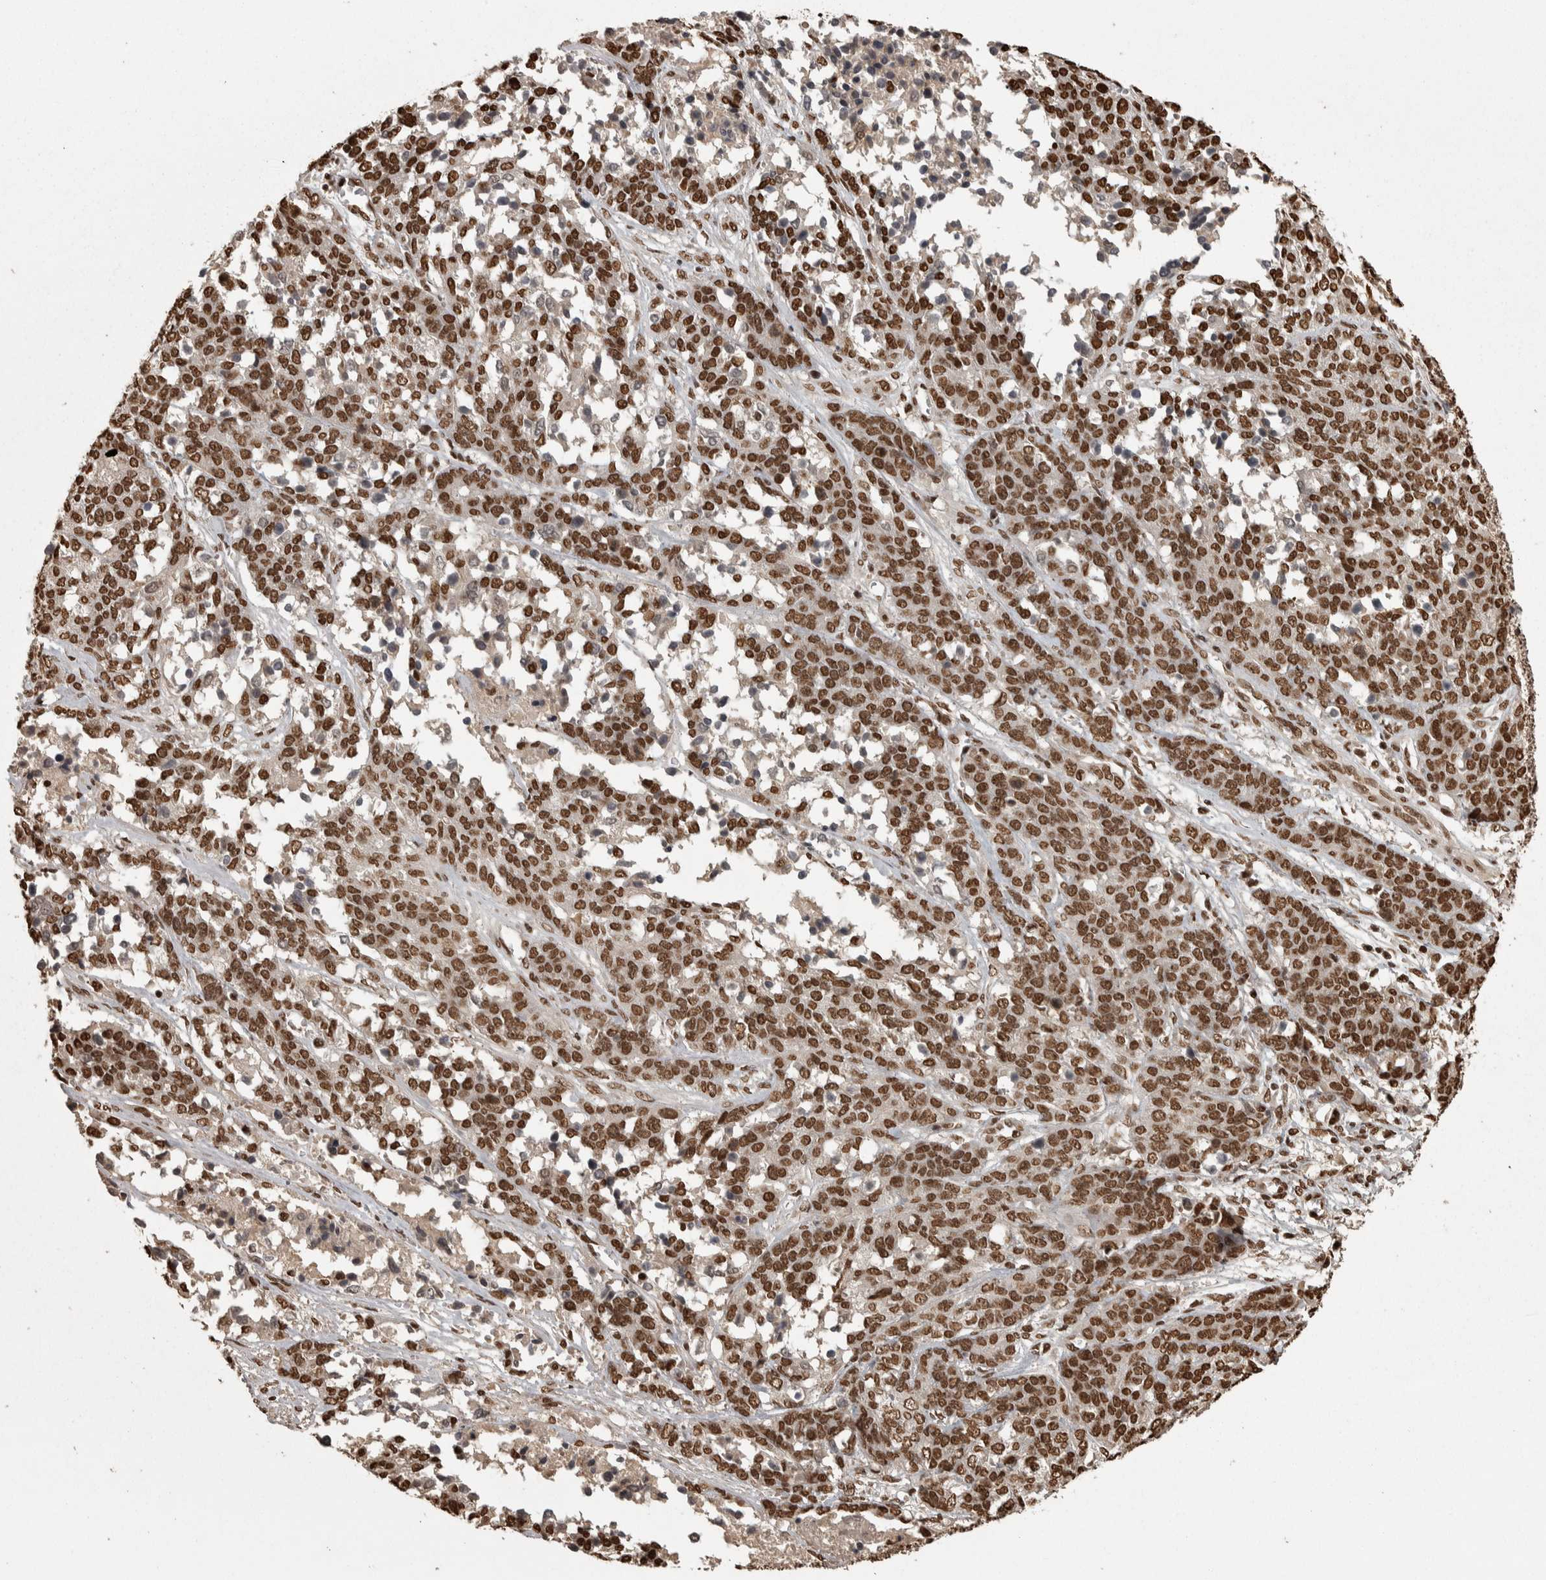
{"staining": {"intensity": "strong", "quantity": ">75%", "location": "nuclear"}, "tissue": "ovarian cancer", "cell_type": "Tumor cells", "image_type": "cancer", "snomed": [{"axis": "morphology", "description": "Cystadenocarcinoma, serous, NOS"}, {"axis": "topography", "description": "Ovary"}], "caption": "Ovarian cancer (serous cystadenocarcinoma) was stained to show a protein in brown. There is high levels of strong nuclear positivity in approximately >75% of tumor cells.", "gene": "ZFHX4", "patient": {"sex": "female", "age": 44}}